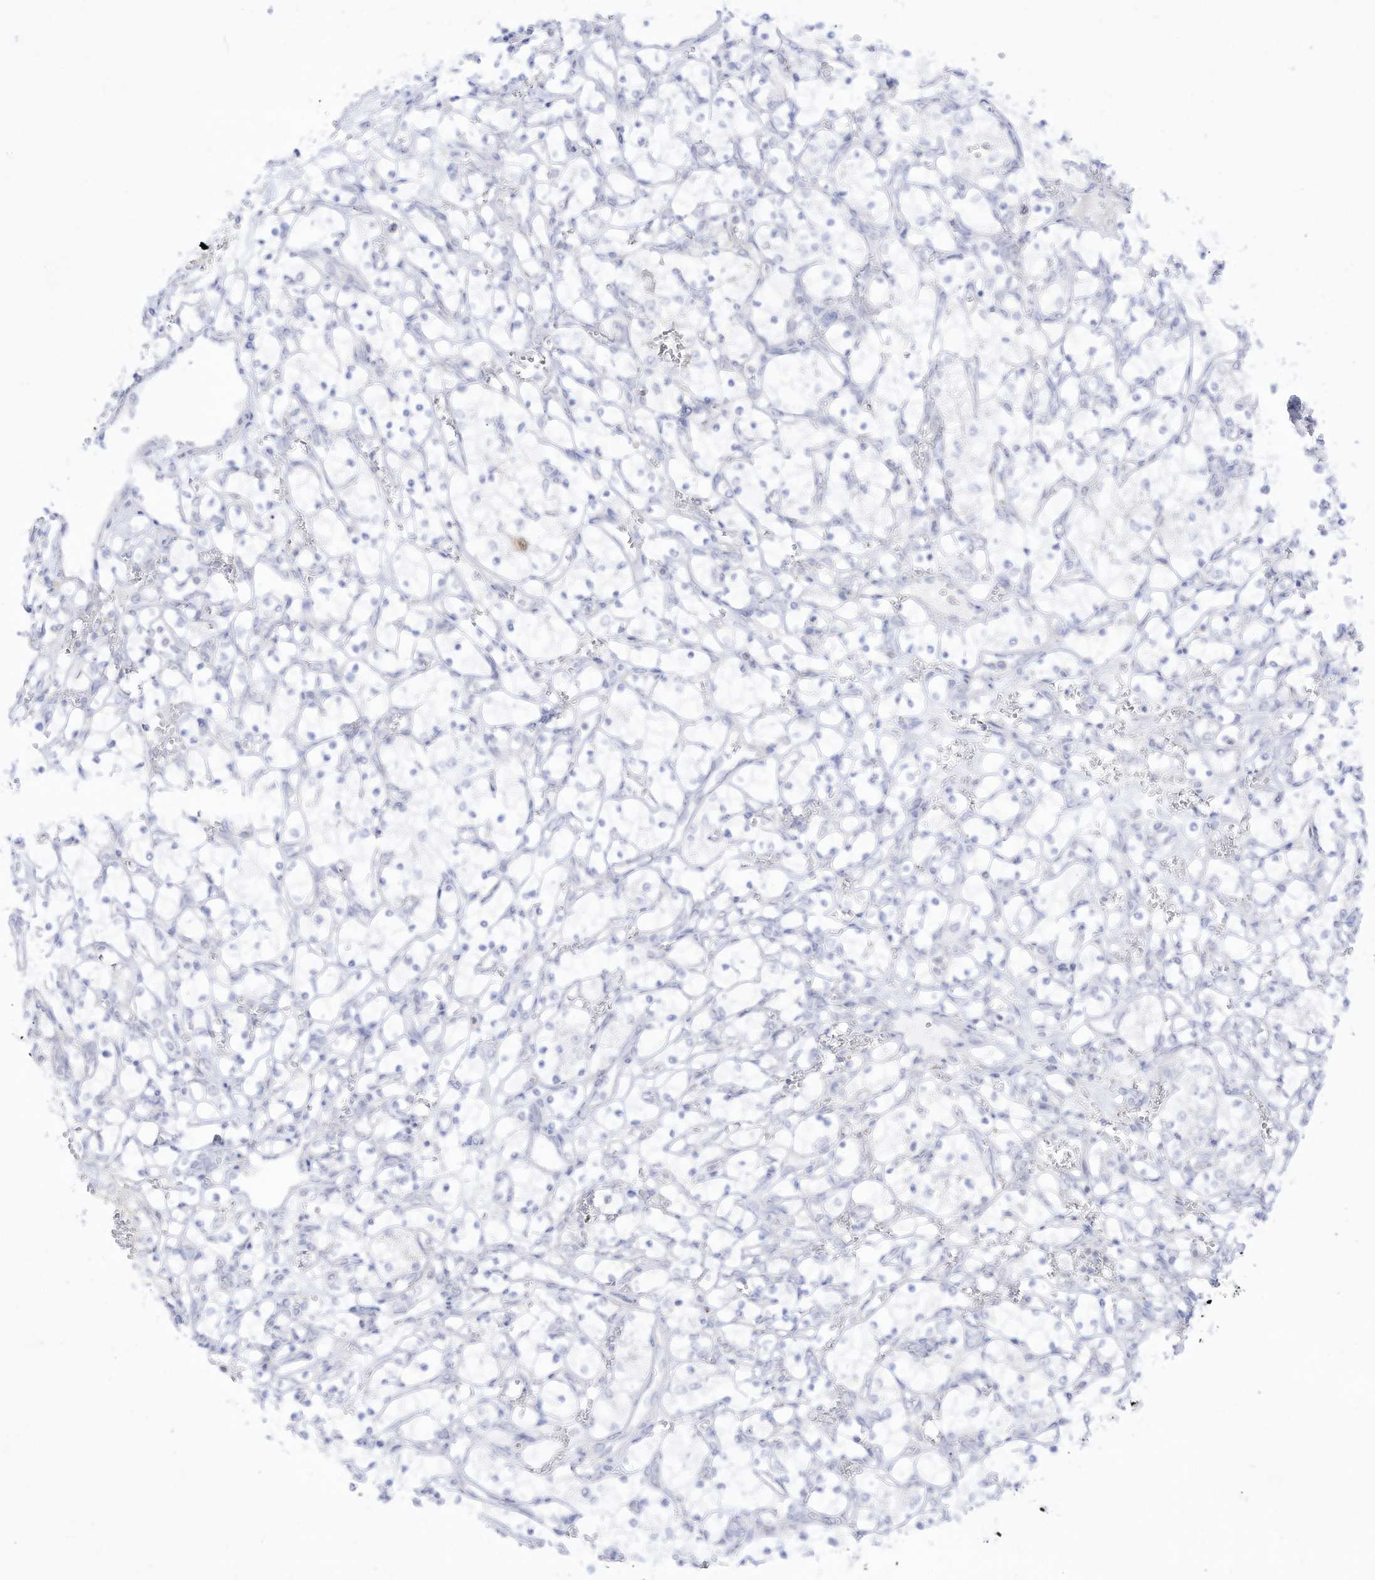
{"staining": {"intensity": "negative", "quantity": "none", "location": "none"}, "tissue": "renal cancer", "cell_type": "Tumor cells", "image_type": "cancer", "snomed": [{"axis": "morphology", "description": "Adenocarcinoma, NOS"}, {"axis": "topography", "description": "Kidney"}], "caption": "IHC histopathology image of neoplastic tissue: human renal cancer (adenocarcinoma) stained with DAB (3,3'-diaminobenzidine) demonstrates no significant protein staining in tumor cells. (DAB (3,3'-diaminobenzidine) immunohistochemistry (IHC), high magnification).", "gene": "DMKN", "patient": {"sex": "female", "age": 69}}